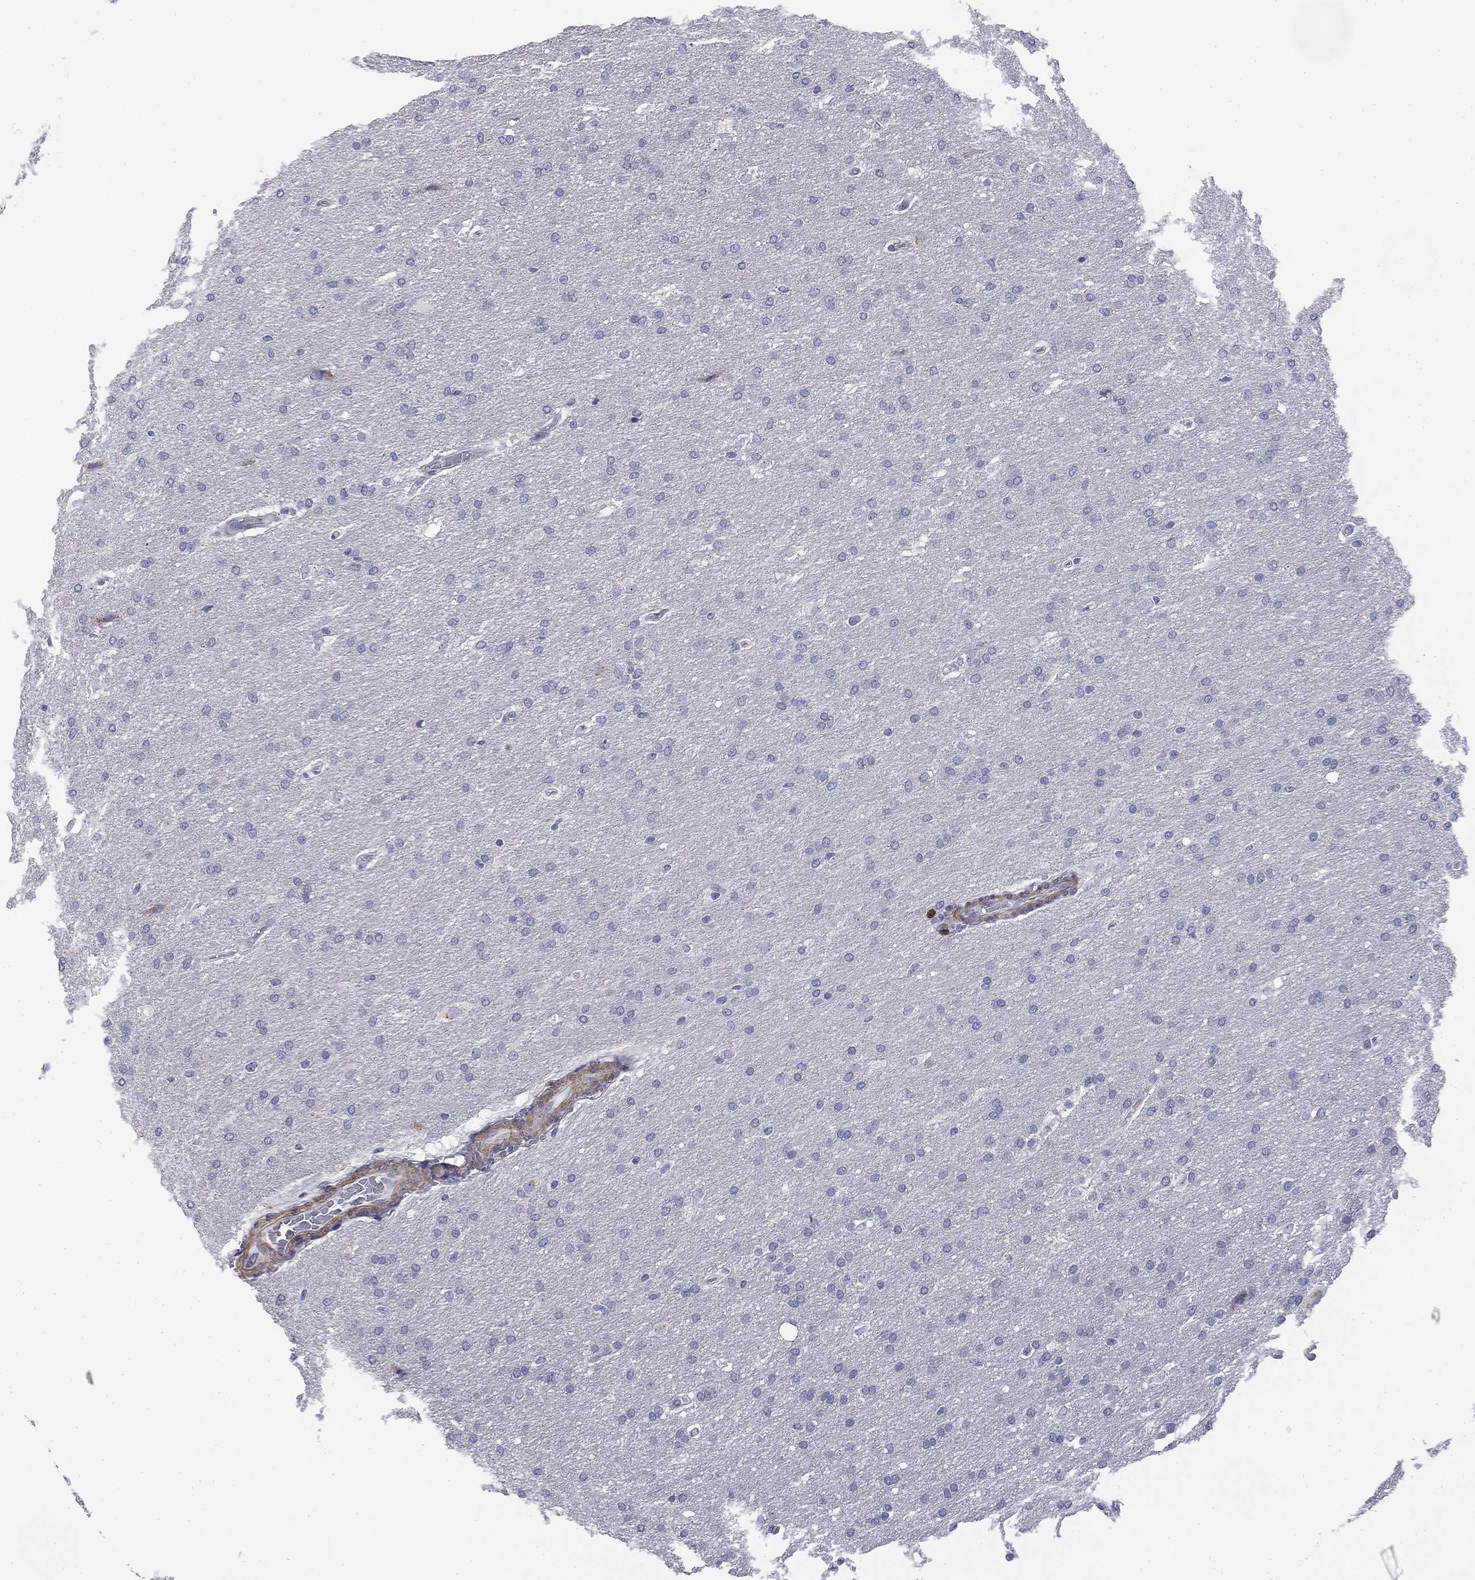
{"staining": {"intensity": "negative", "quantity": "none", "location": "none"}, "tissue": "glioma", "cell_type": "Tumor cells", "image_type": "cancer", "snomed": [{"axis": "morphology", "description": "Glioma, malignant, Low grade"}, {"axis": "topography", "description": "Brain"}], "caption": "Image shows no significant protein expression in tumor cells of glioma.", "gene": "TRAT1", "patient": {"sex": "female", "age": 37}}